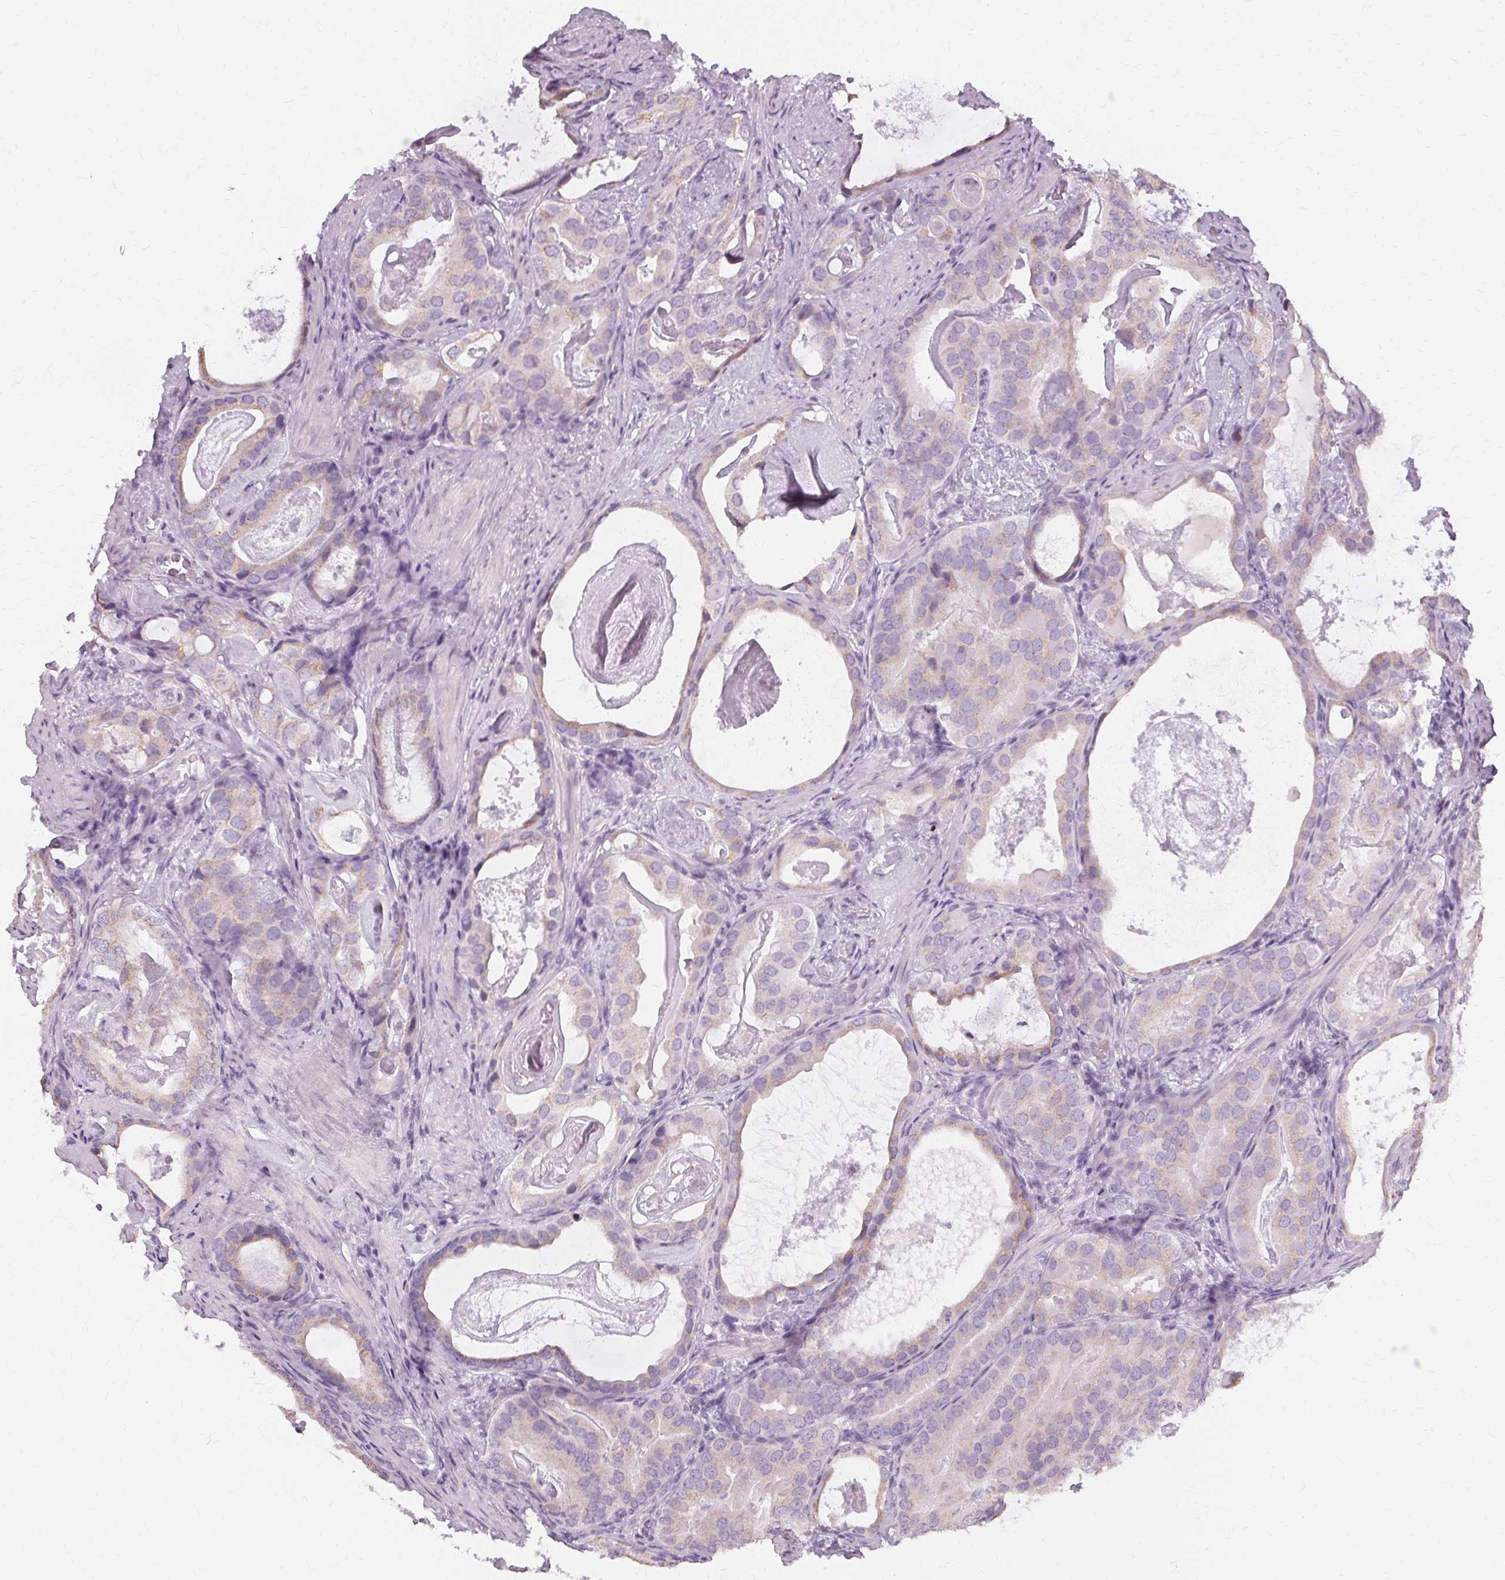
{"staining": {"intensity": "weak", "quantity": "25%-75%", "location": "cytoplasmic/membranous"}, "tissue": "prostate cancer", "cell_type": "Tumor cells", "image_type": "cancer", "snomed": [{"axis": "morphology", "description": "Adenocarcinoma, Low grade"}, {"axis": "topography", "description": "Prostate and seminal vesicle, NOS"}], "caption": "Immunohistochemical staining of human prostate cancer shows low levels of weak cytoplasmic/membranous staining in approximately 25%-75% of tumor cells.", "gene": "FCRL3", "patient": {"sex": "male", "age": 71}}